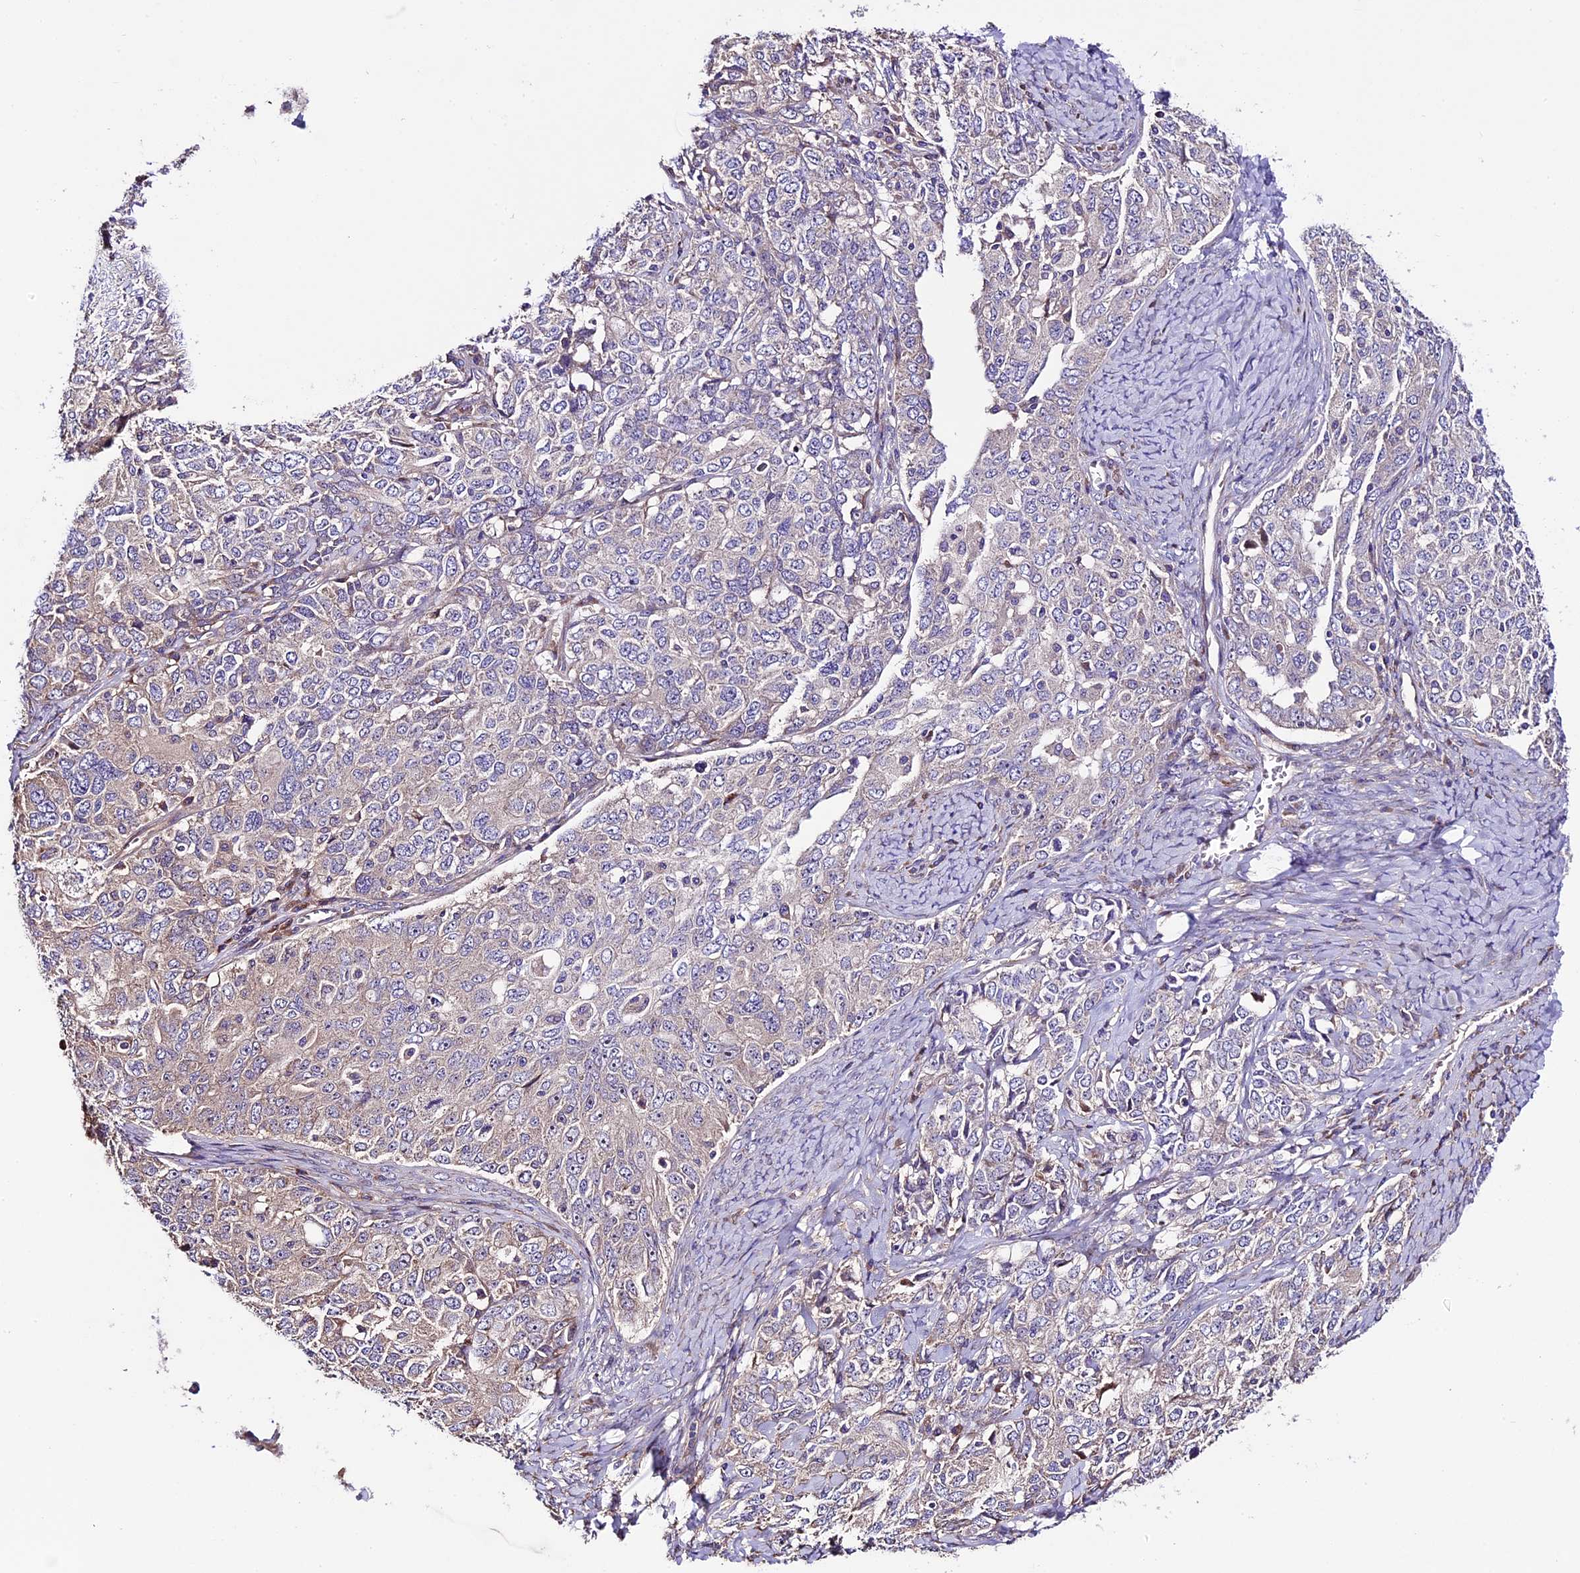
{"staining": {"intensity": "weak", "quantity": "<25%", "location": "cytoplasmic/membranous"}, "tissue": "ovarian cancer", "cell_type": "Tumor cells", "image_type": "cancer", "snomed": [{"axis": "morphology", "description": "Carcinoma, endometroid"}, {"axis": "topography", "description": "Ovary"}], "caption": "Ovarian cancer was stained to show a protein in brown. There is no significant expression in tumor cells.", "gene": "SPIRE1", "patient": {"sex": "female", "age": 62}}